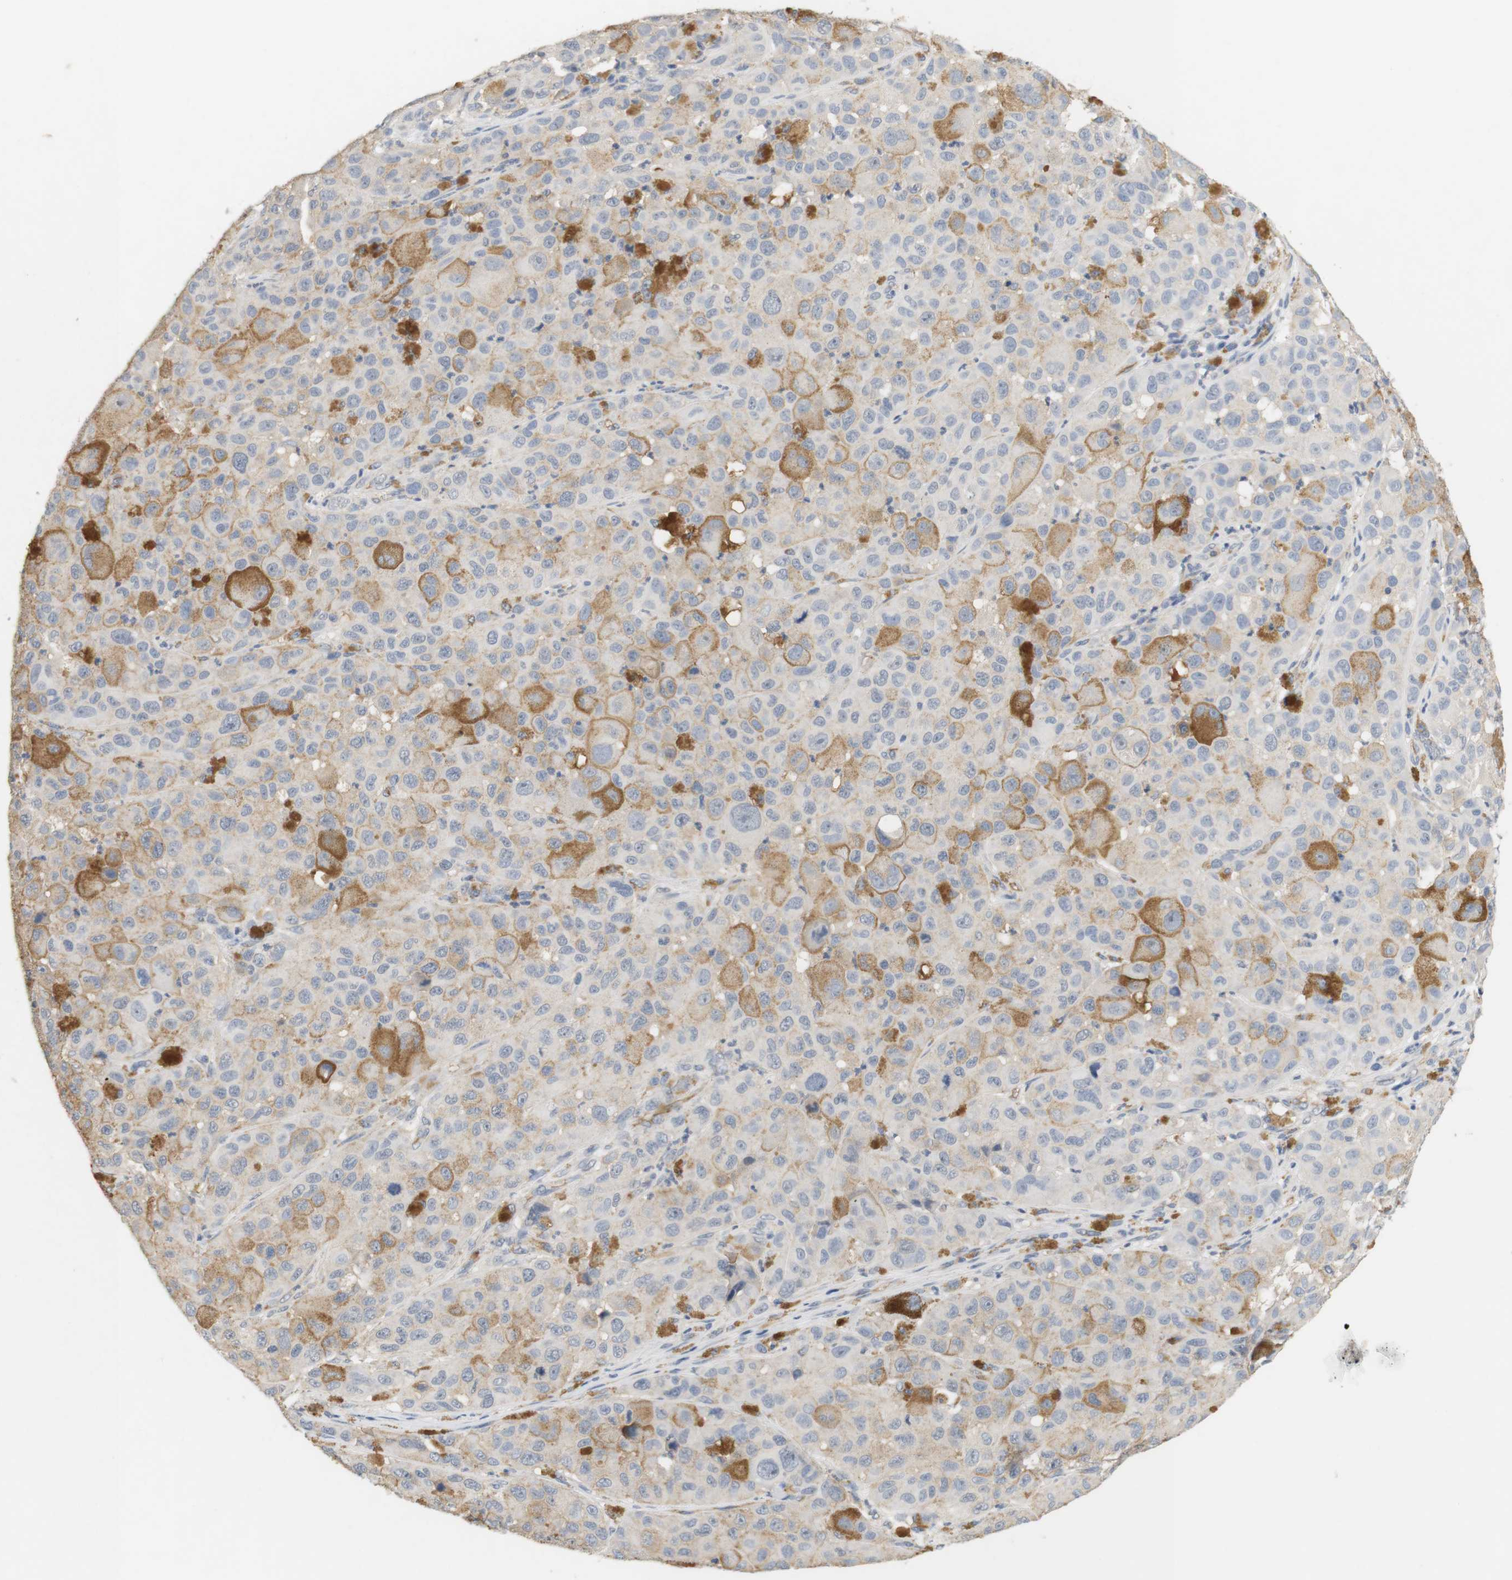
{"staining": {"intensity": "negative", "quantity": "none", "location": "none"}, "tissue": "melanoma", "cell_type": "Tumor cells", "image_type": "cancer", "snomed": [{"axis": "morphology", "description": "Malignant melanoma, NOS"}, {"axis": "topography", "description": "Skin"}], "caption": "This is a photomicrograph of immunohistochemistry (IHC) staining of malignant melanoma, which shows no expression in tumor cells.", "gene": "OSR1", "patient": {"sex": "male", "age": 96}}